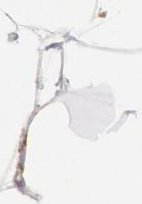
{"staining": {"intensity": "negative", "quantity": "none", "location": "none"}, "tissue": "adipose tissue", "cell_type": "Adipocytes", "image_type": "normal", "snomed": [{"axis": "morphology", "description": "Normal tissue, NOS"}, {"axis": "morphology", "description": "Duct carcinoma"}, {"axis": "topography", "description": "Breast"}, {"axis": "topography", "description": "Adipose tissue"}], "caption": "This is a photomicrograph of immunohistochemistry (IHC) staining of normal adipose tissue, which shows no positivity in adipocytes.", "gene": "ERP44", "patient": {"sex": "female", "age": 37}}